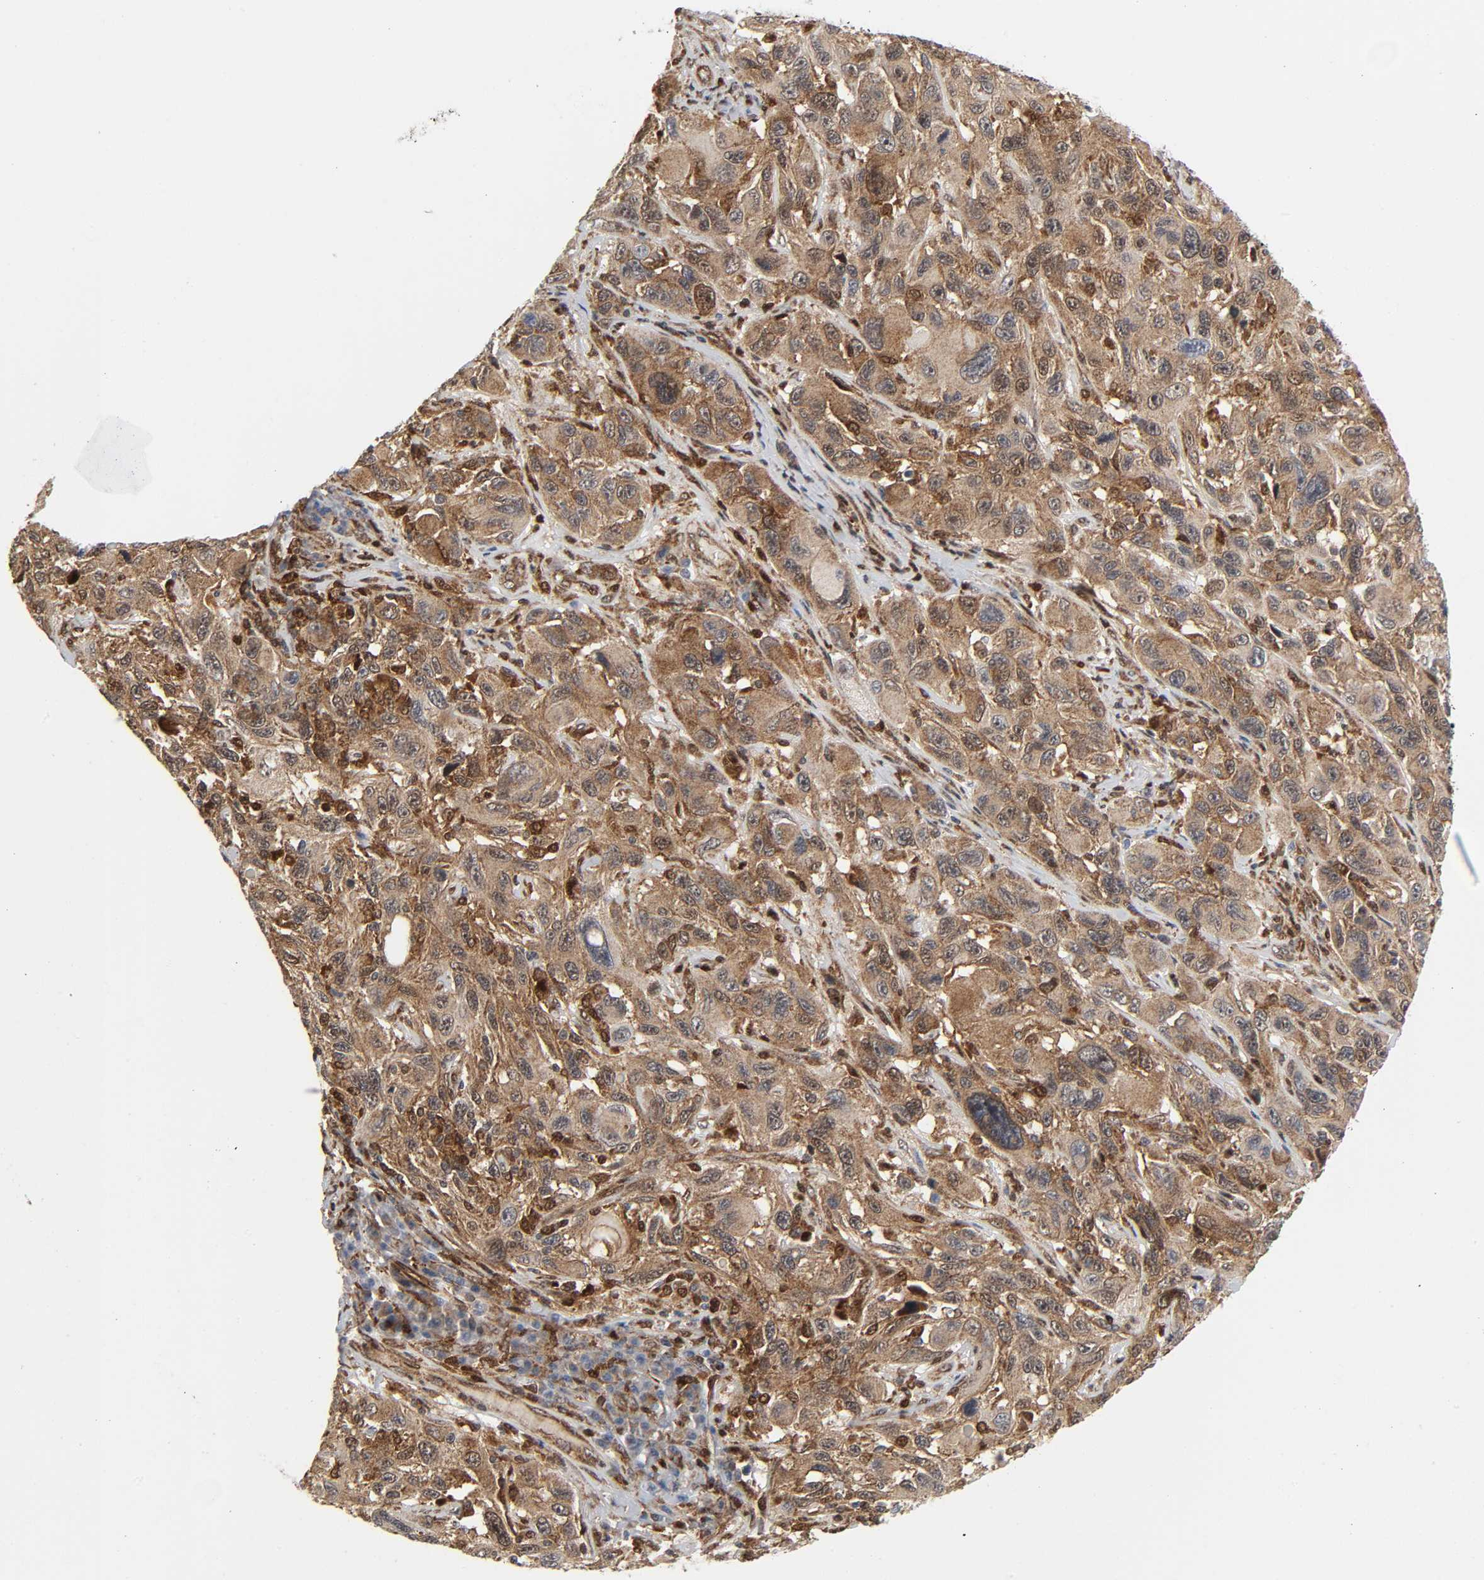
{"staining": {"intensity": "moderate", "quantity": ">75%", "location": "cytoplasmic/membranous"}, "tissue": "melanoma", "cell_type": "Tumor cells", "image_type": "cancer", "snomed": [{"axis": "morphology", "description": "Malignant melanoma, NOS"}, {"axis": "topography", "description": "Skin"}], "caption": "Immunohistochemistry of human malignant melanoma reveals medium levels of moderate cytoplasmic/membranous positivity in about >75% of tumor cells.", "gene": "MAPK1", "patient": {"sex": "male", "age": 53}}